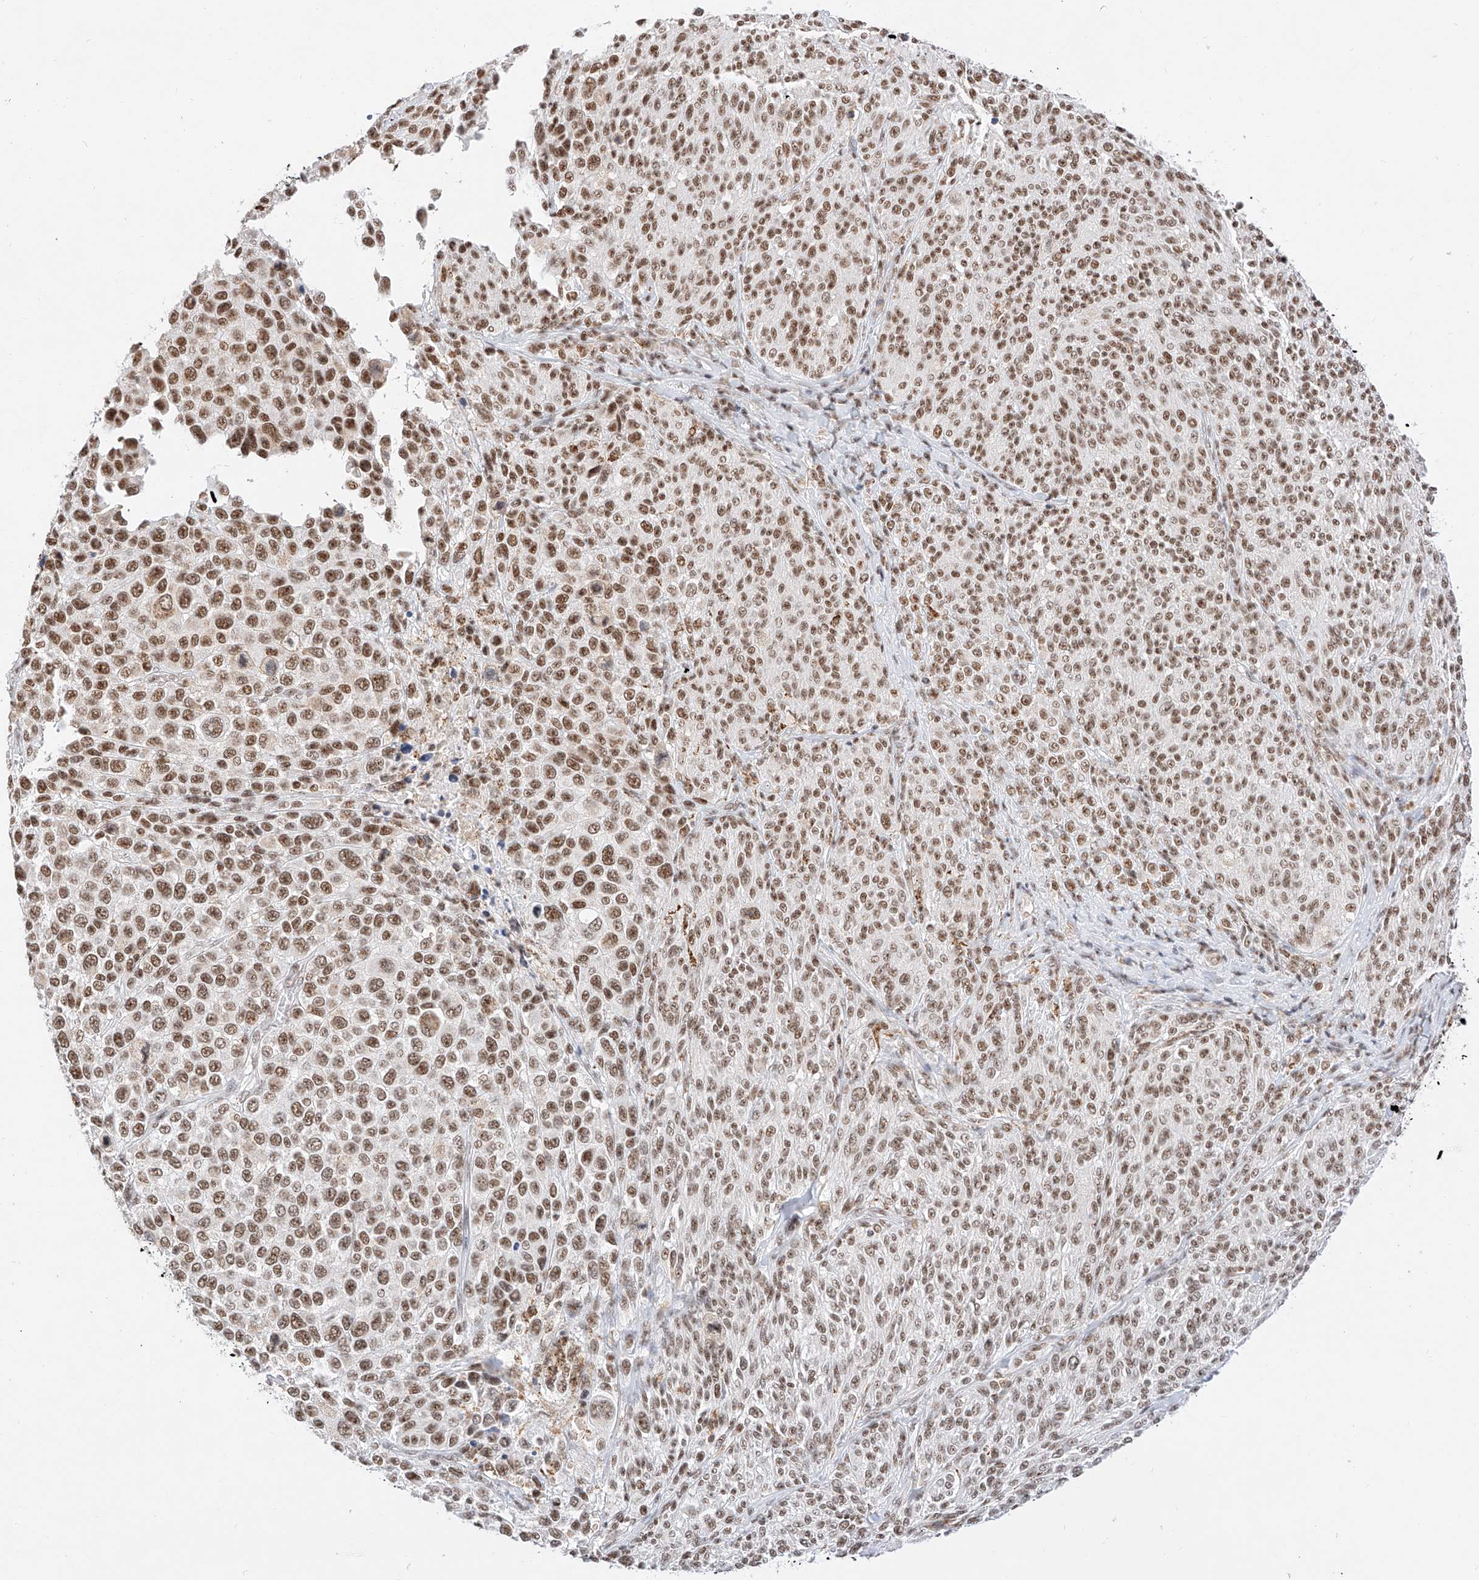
{"staining": {"intensity": "moderate", "quantity": ">75%", "location": "nuclear"}, "tissue": "melanoma", "cell_type": "Tumor cells", "image_type": "cancer", "snomed": [{"axis": "morphology", "description": "Malignant melanoma, NOS"}, {"axis": "topography", "description": "Skin of trunk"}], "caption": "Immunohistochemical staining of human malignant melanoma reveals medium levels of moderate nuclear protein positivity in about >75% of tumor cells. (Brightfield microscopy of DAB IHC at high magnification).", "gene": "NRF1", "patient": {"sex": "male", "age": 71}}